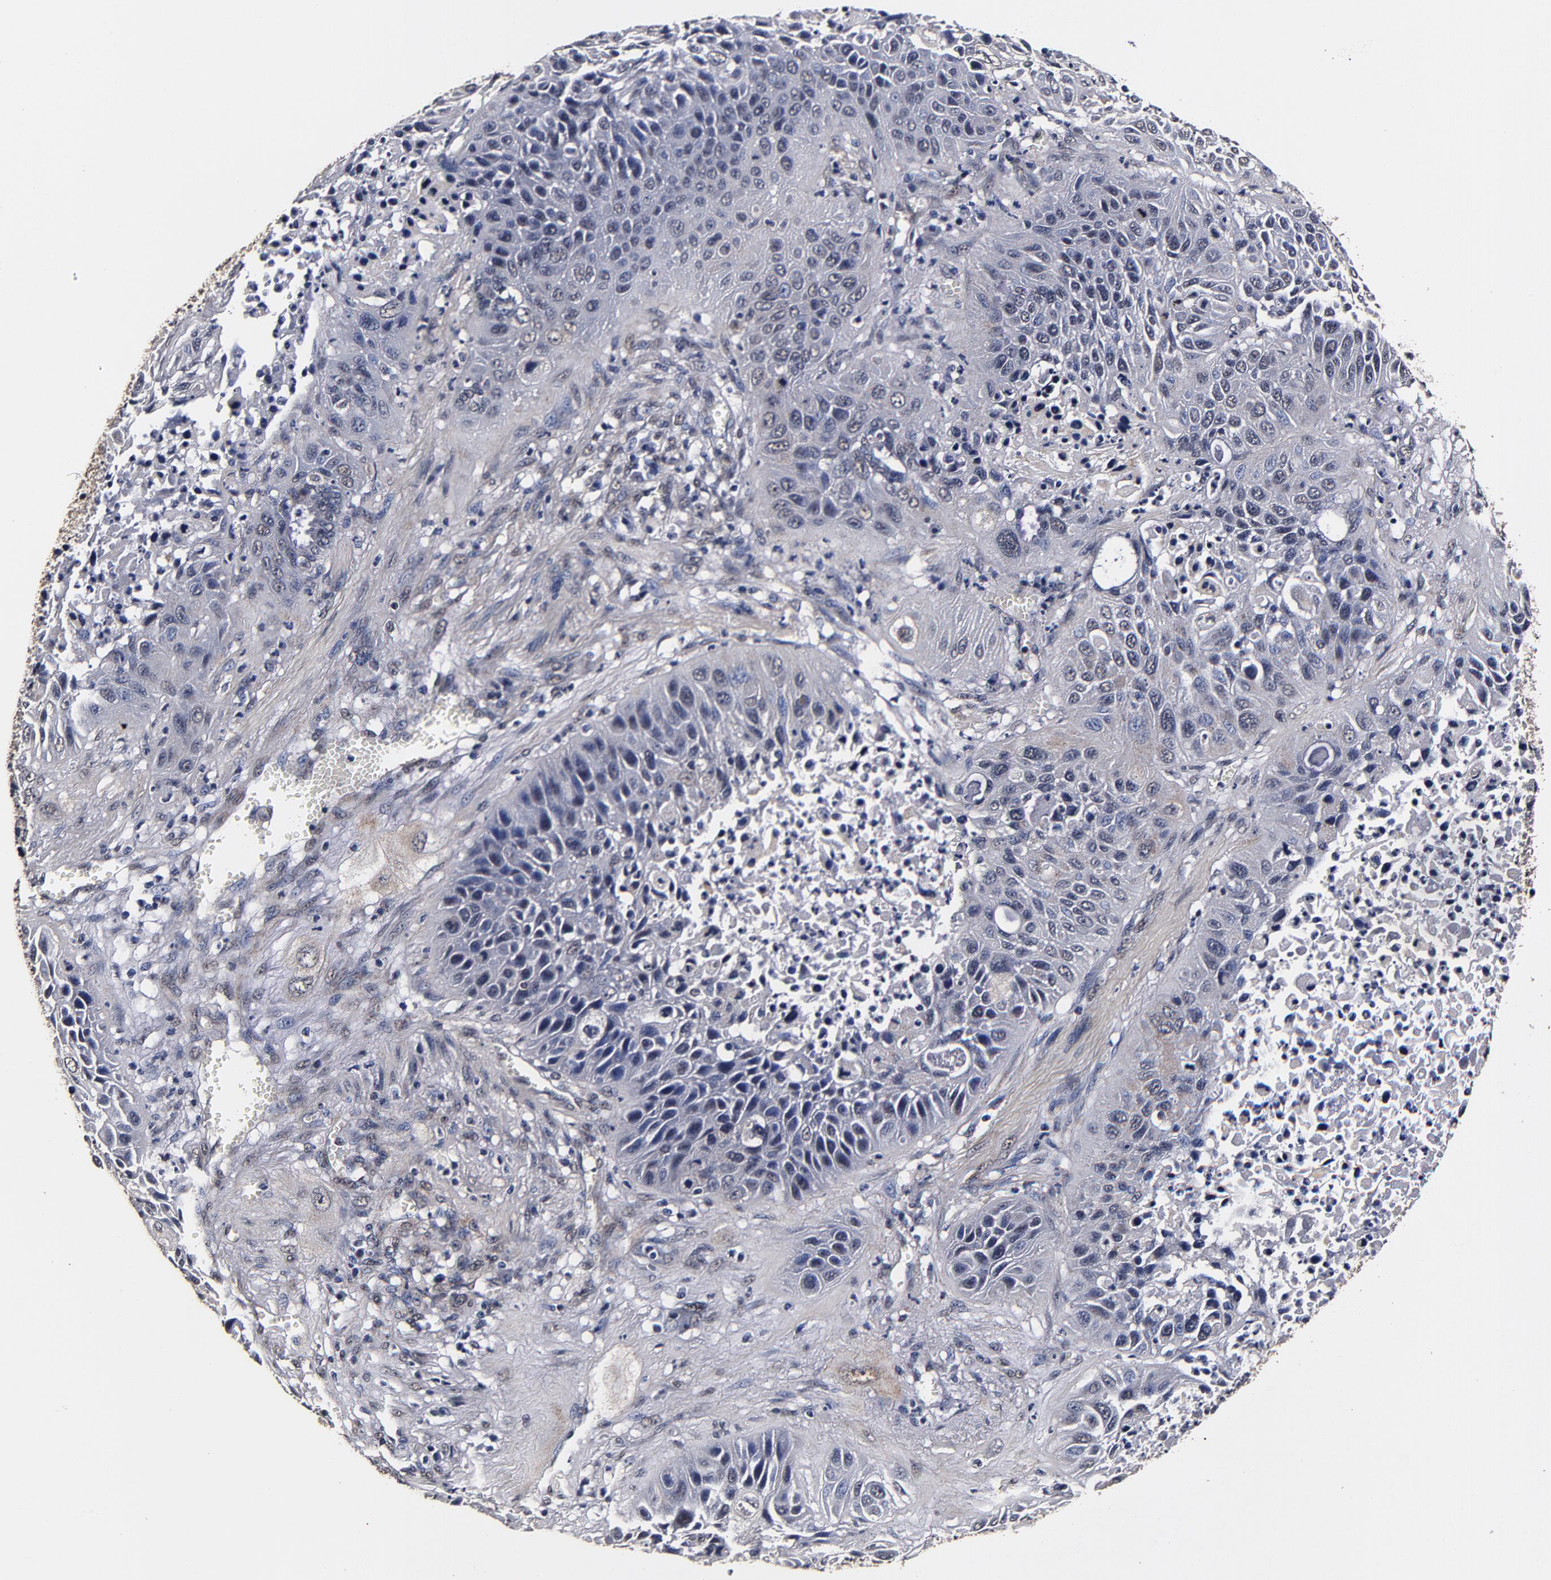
{"staining": {"intensity": "weak", "quantity": "25%-75%", "location": "cytoplasmic/membranous"}, "tissue": "lung cancer", "cell_type": "Tumor cells", "image_type": "cancer", "snomed": [{"axis": "morphology", "description": "Squamous cell carcinoma, NOS"}, {"axis": "topography", "description": "Lung"}], "caption": "Approximately 25%-75% of tumor cells in lung squamous cell carcinoma exhibit weak cytoplasmic/membranous protein expression as visualized by brown immunohistochemical staining.", "gene": "MMP15", "patient": {"sex": "female", "age": 76}}